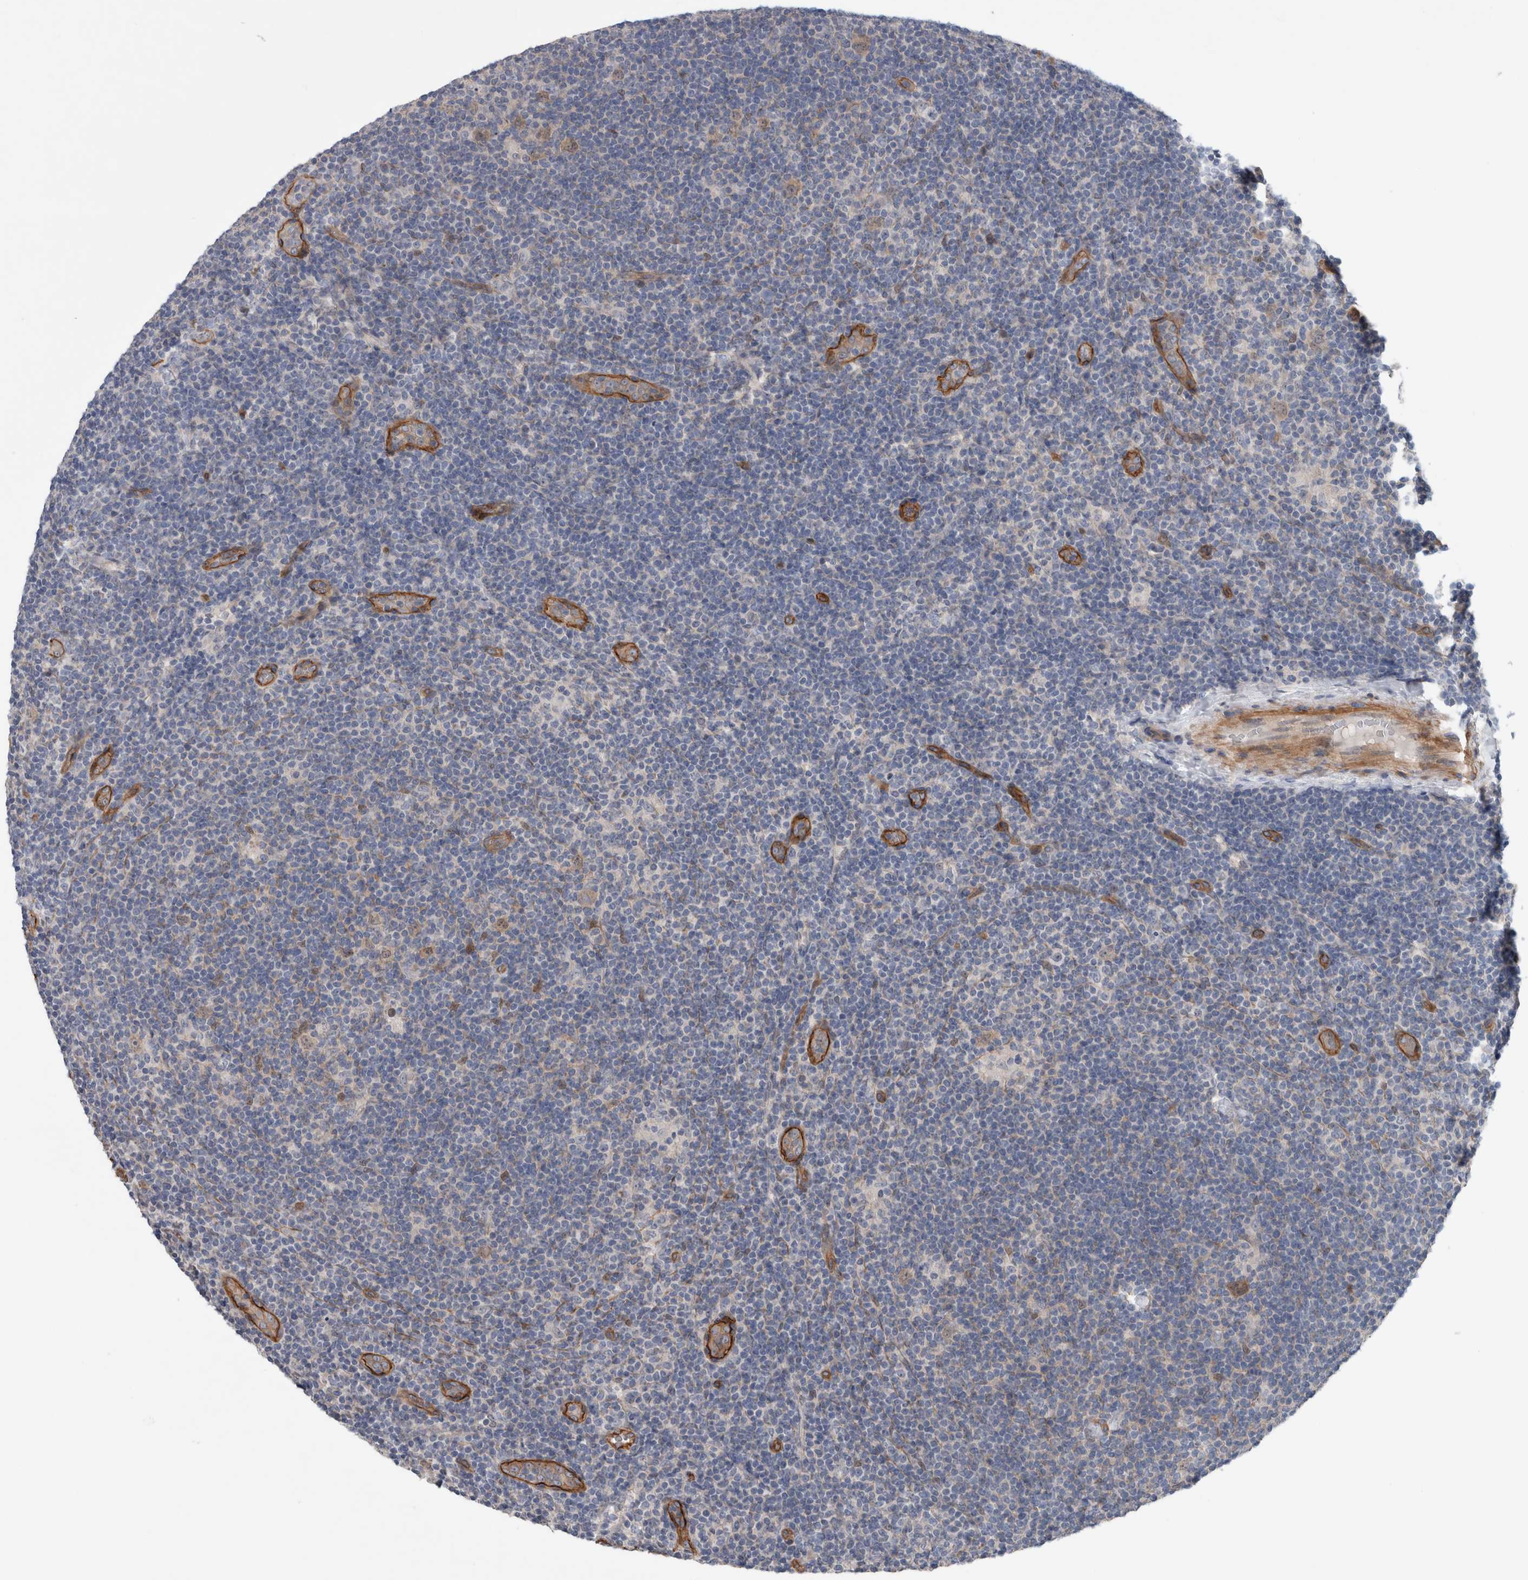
{"staining": {"intensity": "weak", "quantity": "<25%", "location": "cytoplasmic/membranous"}, "tissue": "lymphoma", "cell_type": "Tumor cells", "image_type": "cancer", "snomed": [{"axis": "morphology", "description": "Hodgkin's disease, NOS"}, {"axis": "topography", "description": "Lymph node"}], "caption": "DAB (3,3'-diaminobenzidine) immunohistochemical staining of human lymphoma demonstrates no significant expression in tumor cells.", "gene": "BCAM", "patient": {"sex": "female", "age": 57}}